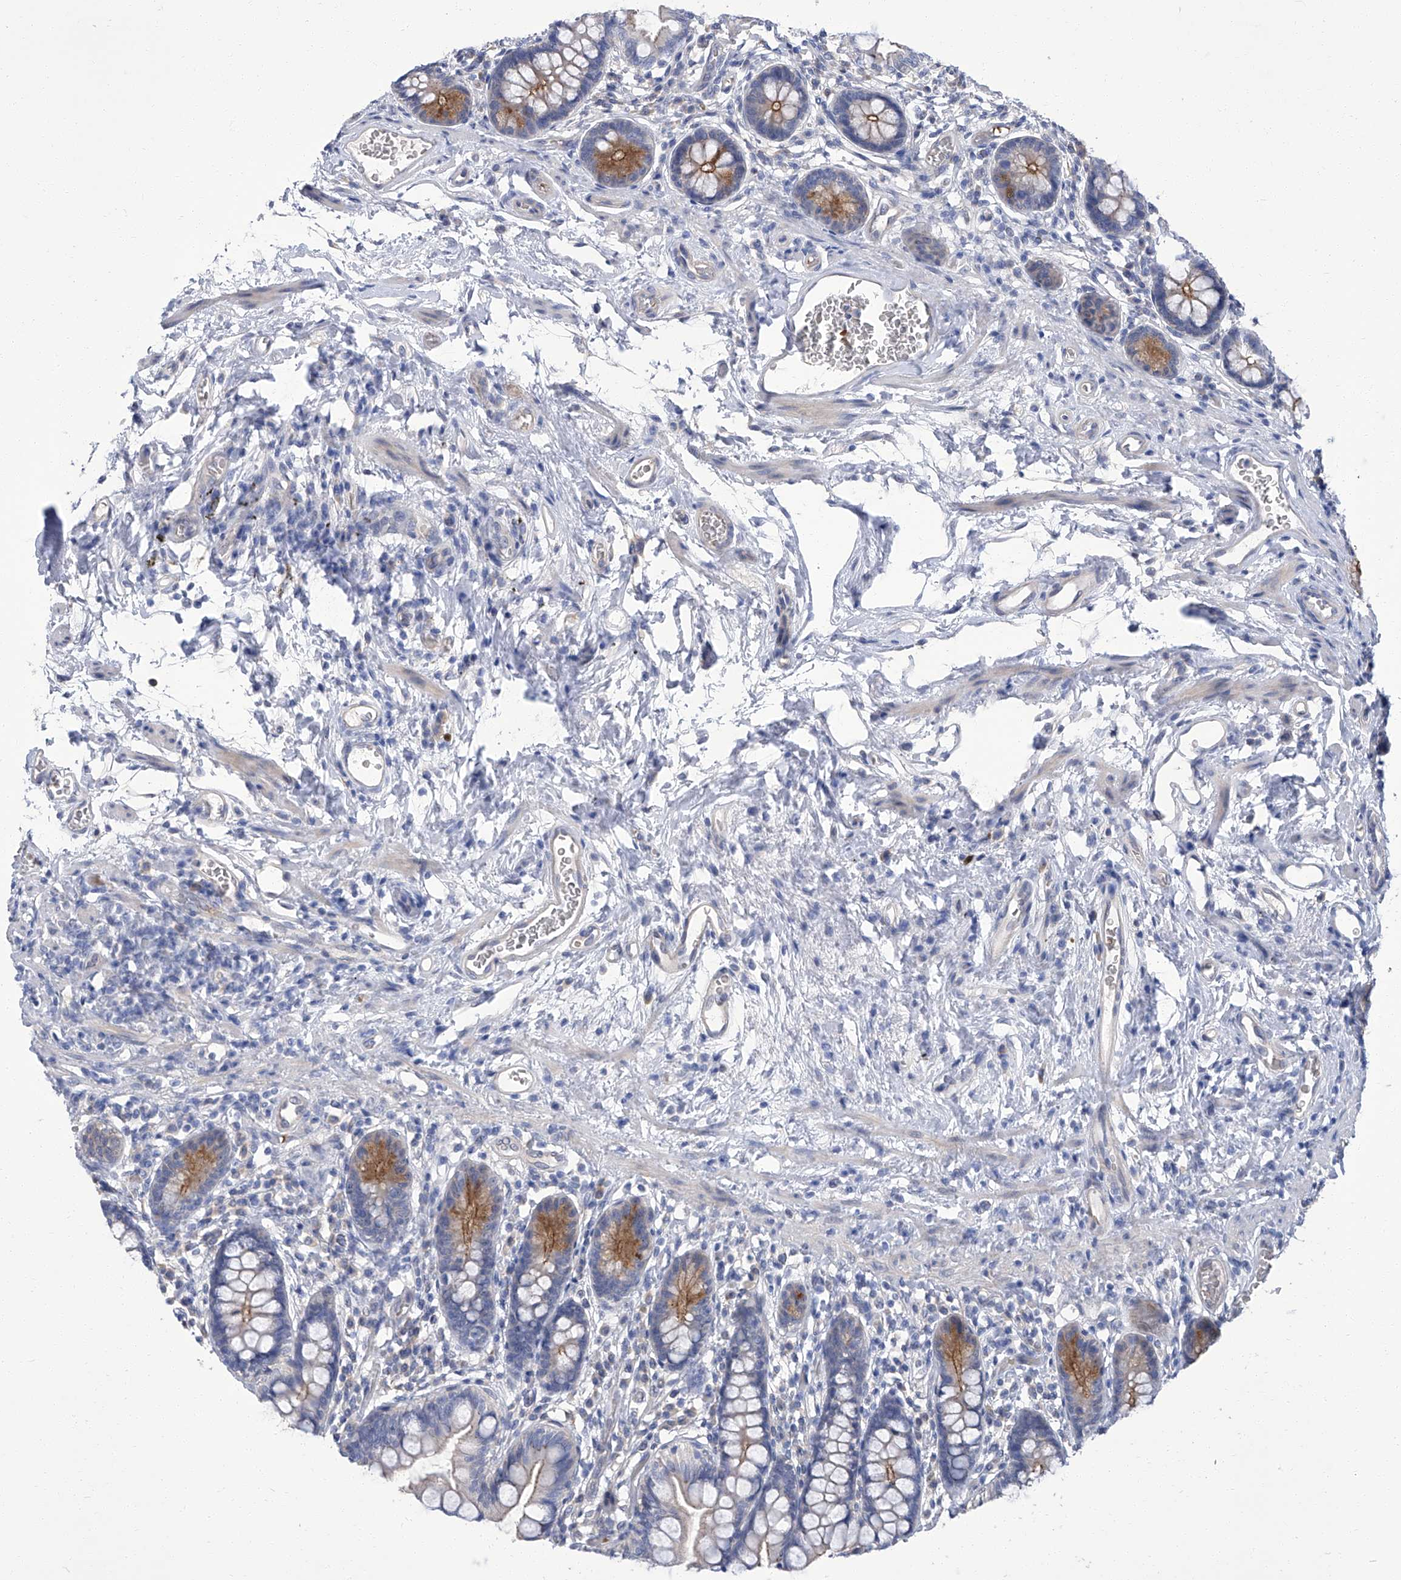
{"staining": {"intensity": "moderate", "quantity": "25%-75%", "location": "cytoplasmic/membranous"}, "tissue": "small intestine", "cell_type": "Glandular cells", "image_type": "normal", "snomed": [{"axis": "morphology", "description": "Normal tissue, NOS"}, {"axis": "topography", "description": "Small intestine"}], "caption": "Protein expression analysis of benign small intestine demonstrates moderate cytoplasmic/membranous expression in approximately 25%-75% of glandular cells.", "gene": "PARD3", "patient": {"sex": "male", "age": 52}}